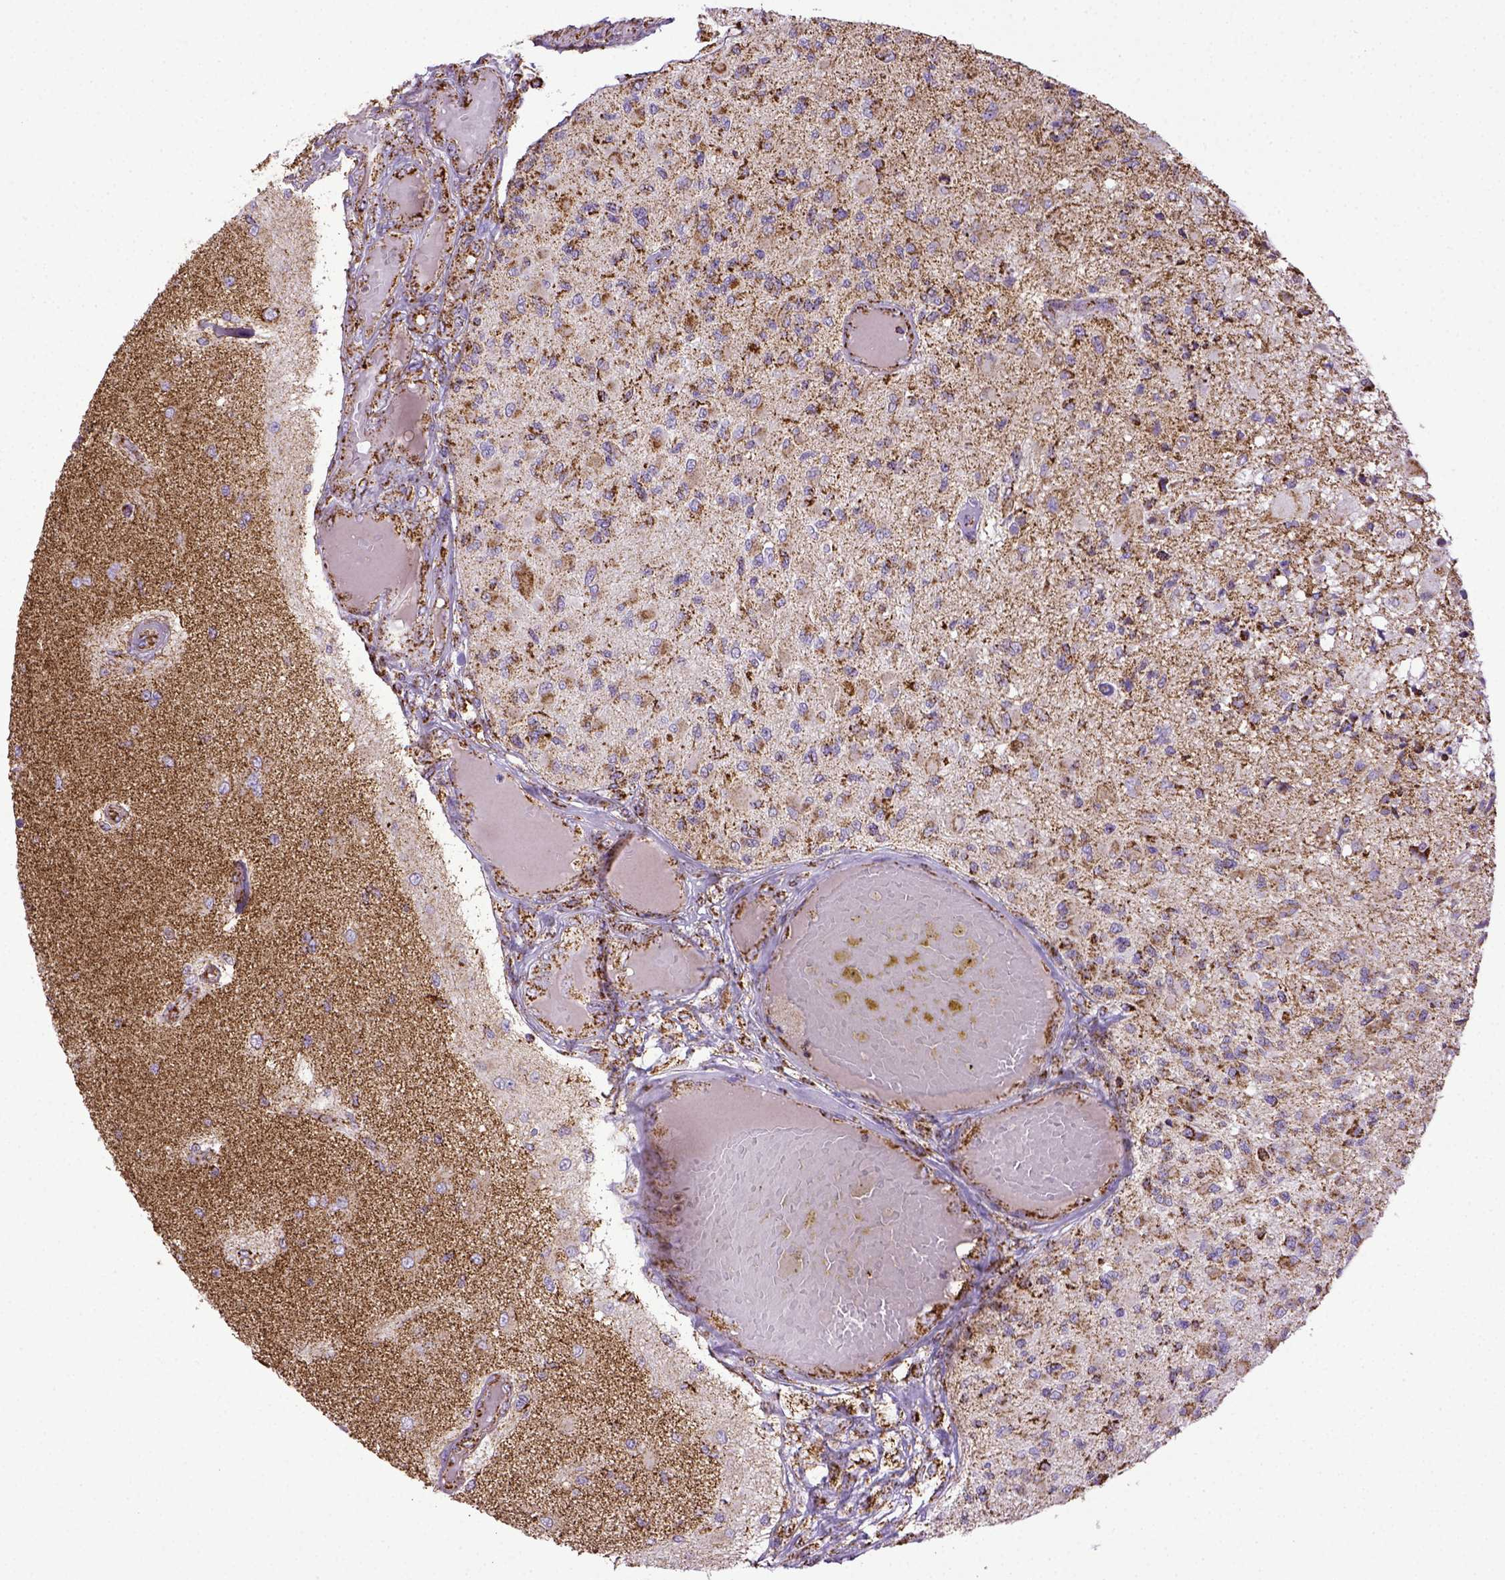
{"staining": {"intensity": "strong", "quantity": ">75%", "location": "cytoplasmic/membranous"}, "tissue": "glioma", "cell_type": "Tumor cells", "image_type": "cancer", "snomed": [{"axis": "morphology", "description": "Glioma, malignant, High grade"}, {"axis": "topography", "description": "Brain"}], "caption": "Immunohistochemistry (IHC) of malignant high-grade glioma displays high levels of strong cytoplasmic/membranous staining in approximately >75% of tumor cells.", "gene": "MT-CO1", "patient": {"sex": "female", "age": 63}}